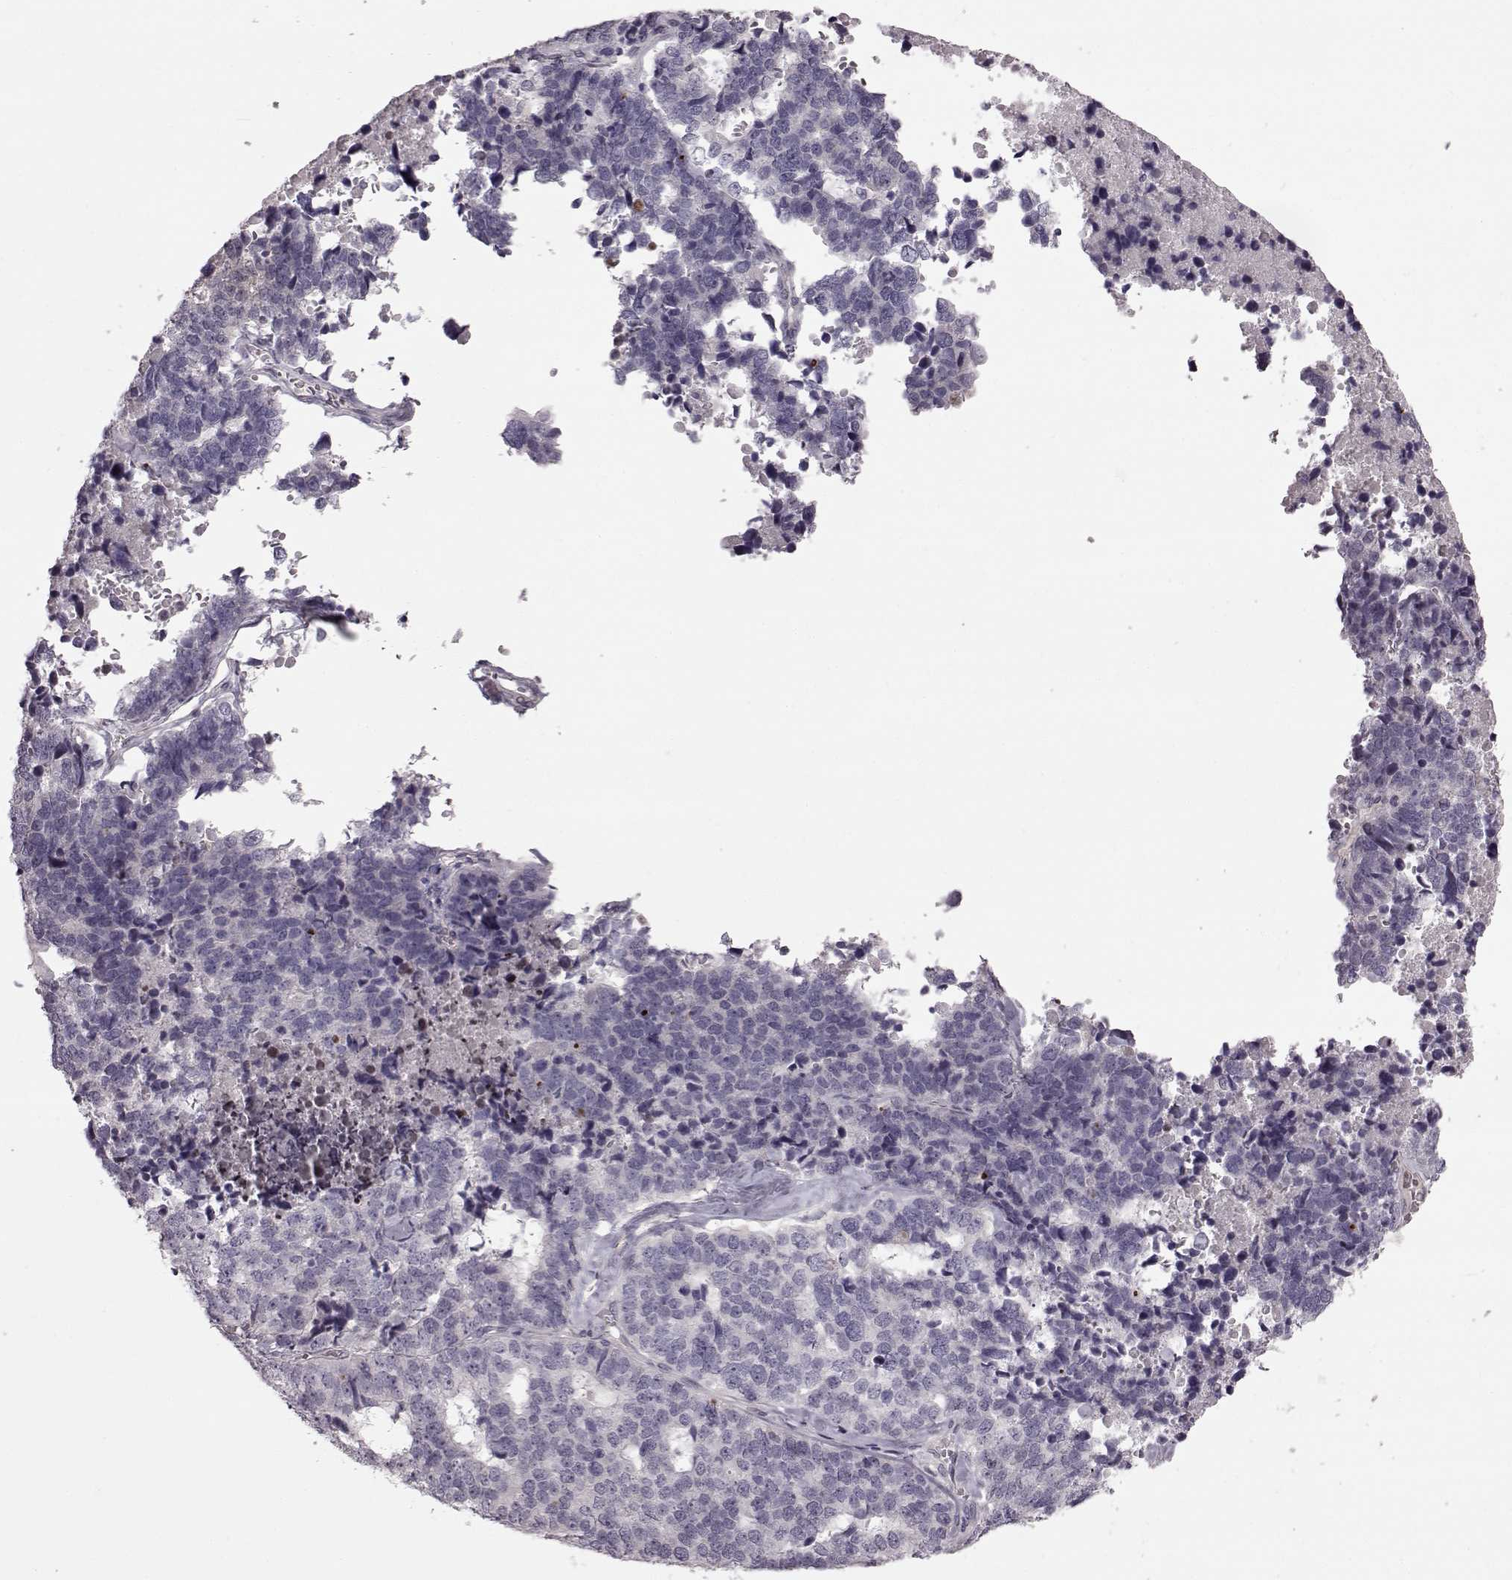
{"staining": {"intensity": "negative", "quantity": "none", "location": "none"}, "tissue": "stomach cancer", "cell_type": "Tumor cells", "image_type": "cancer", "snomed": [{"axis": "morphology", "description": "Adenocarcinoma, NOS"}, {"axis": "topography", "description": "Stomach"}], "caption": "A high-resolution photomicrograph shows IHC staining of stomach cancer, which demonstrates no significant staining in tumor cells.", "gene": "GAL", "patient": {"sex": "male", "age": 69}}